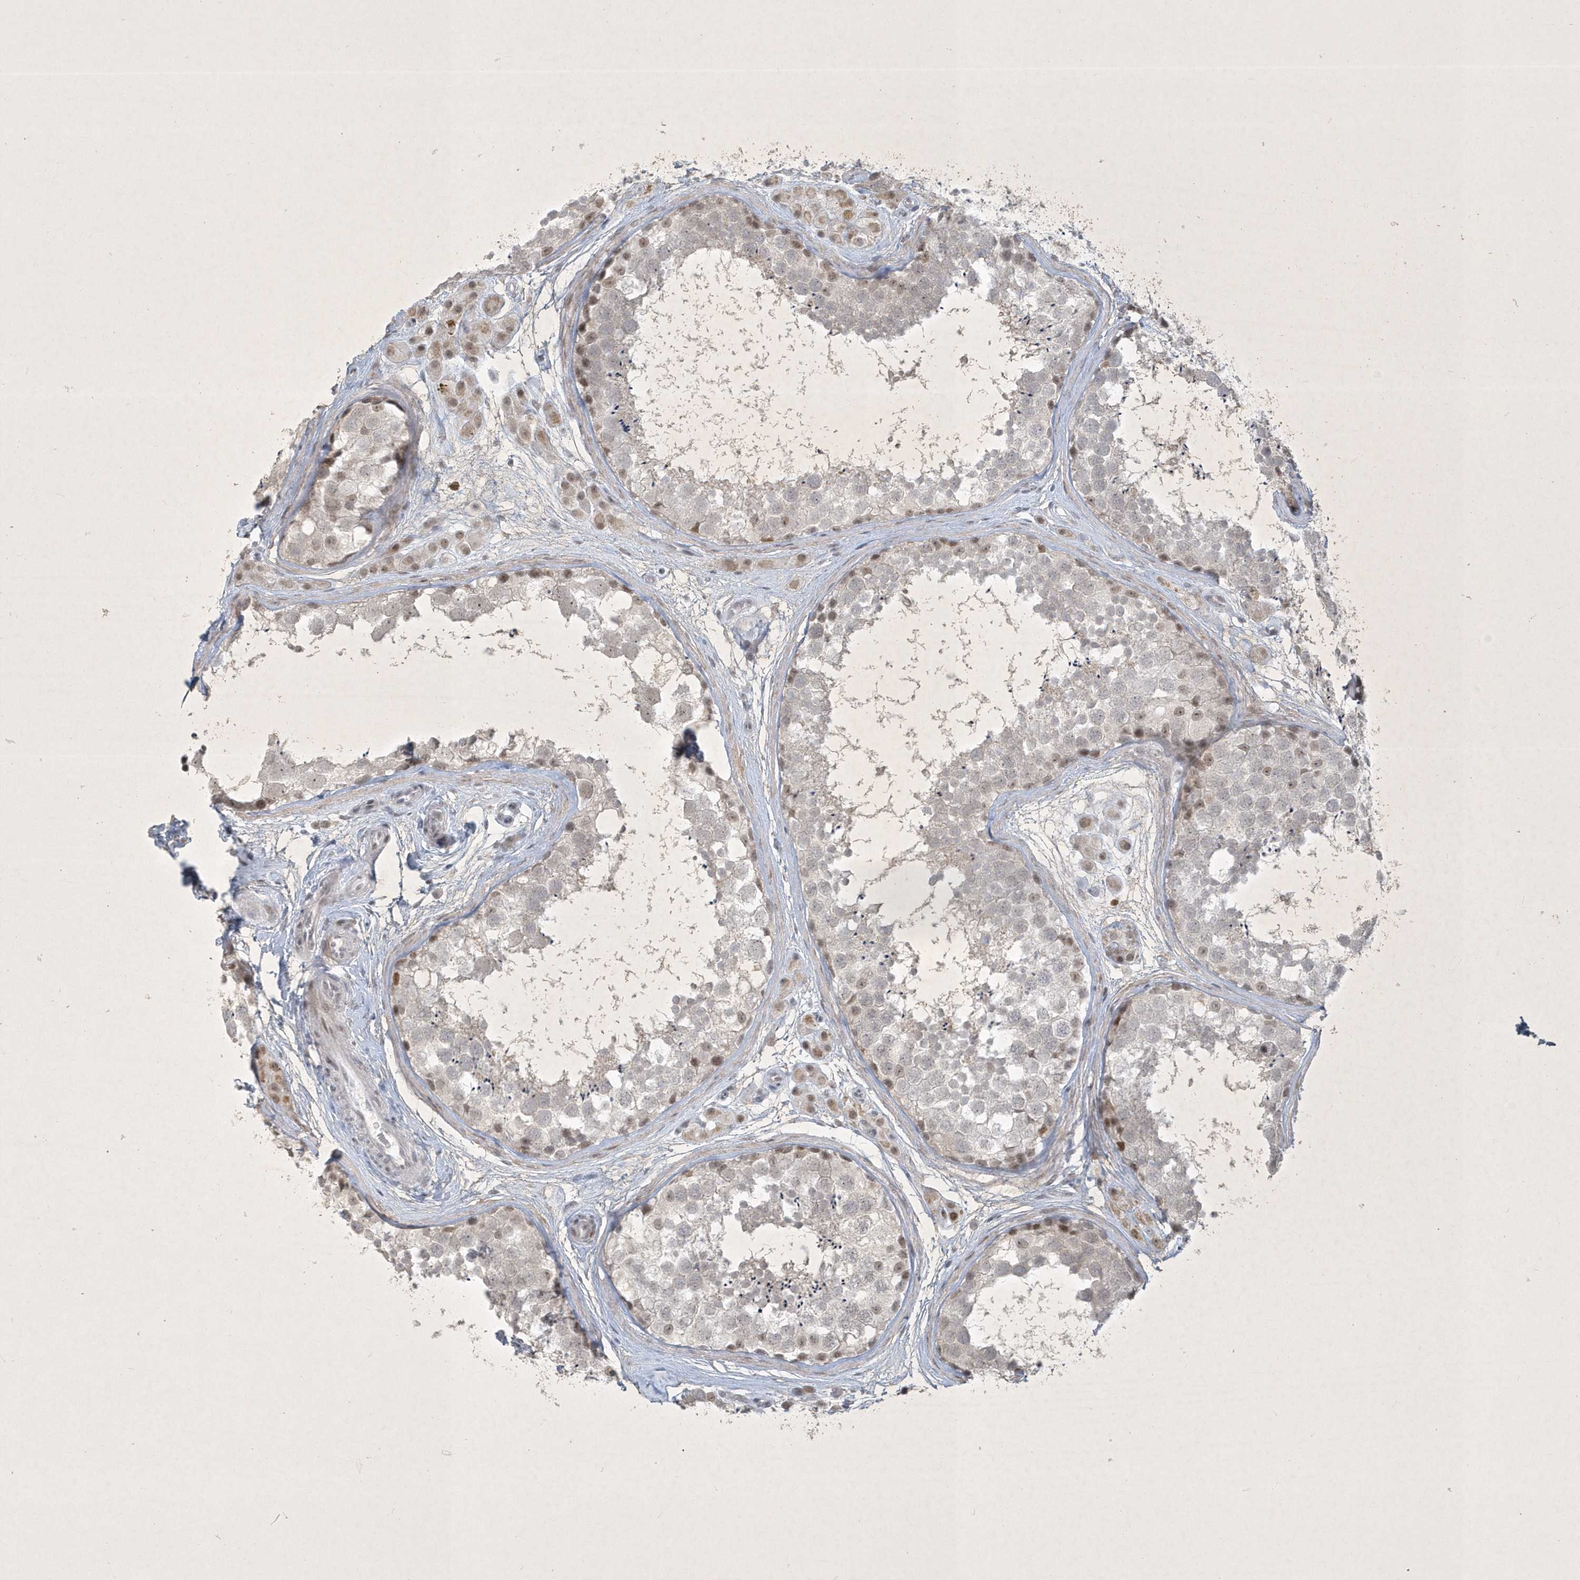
{"staining": {"intensity": "moderate", "quantity": "<25%", "location": "nuclear"}, "tissue": "testis", "cell_type": "Cells in seminiferous ducts", "image_type": "normal", "snomed": [{"axis": "morphology", "description": "Normal tissue, NOS"}, {"axis": "topography", "description": "Testis"}], "caption": "Protein expression analysis of benign testis demonstrates moderate nuclear expression in about <25% of cells in seminiferous ducts.", "gene": "ZBTB9", "patient": {"sex": "male", "age": 56}}